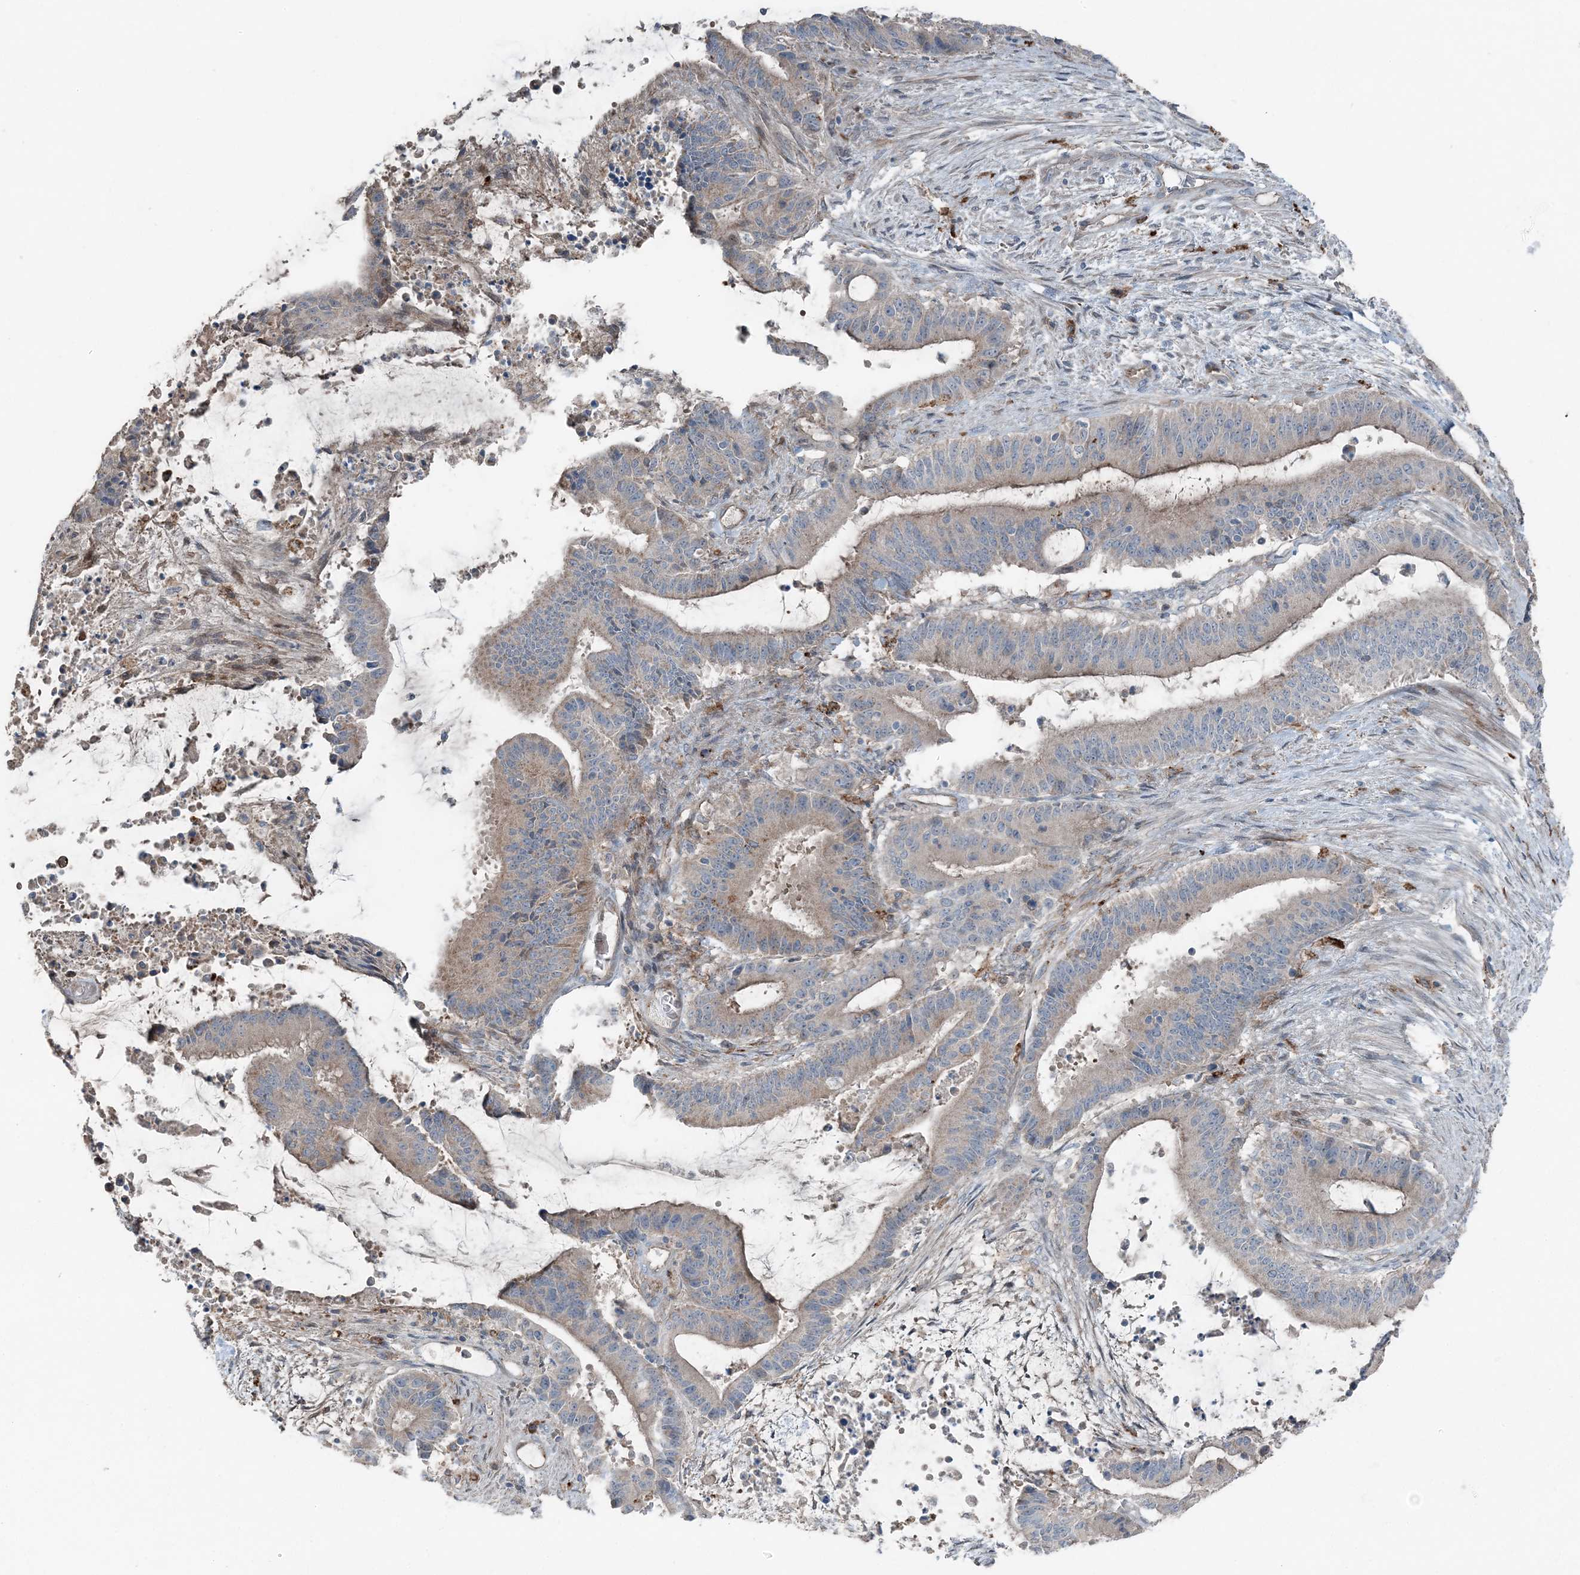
{"staining": {"intensity": "weak", "quantity": "25%-75%", "location": "cytoplasmic/membranous"}, "tissue": "liver cancer", "cell_type": "Tumor cells", "image_type": "cancer", "snomed": [{"axis": "morphology", "description": "Normal tissue, NOS"}, {"axis": "morphology", "description": "Cholangiocarcinoma"}, {"axis": "topography", "description": "Liver"}, {"axis": "topography", "description": "Peripheral nerve tissue"}], "caption": "Immunohistochemical staining of human liver cancer demonstrates low levels of weak cytoplasmic/membranous protein staining in about 25%-75% of tumor cells. (Stains: DAB in brown, nuclei in blue, Microscopy: brightfield microscopy at high magnification).", "gene": "KY", "patient": {"sex": "female", "age": 73}}